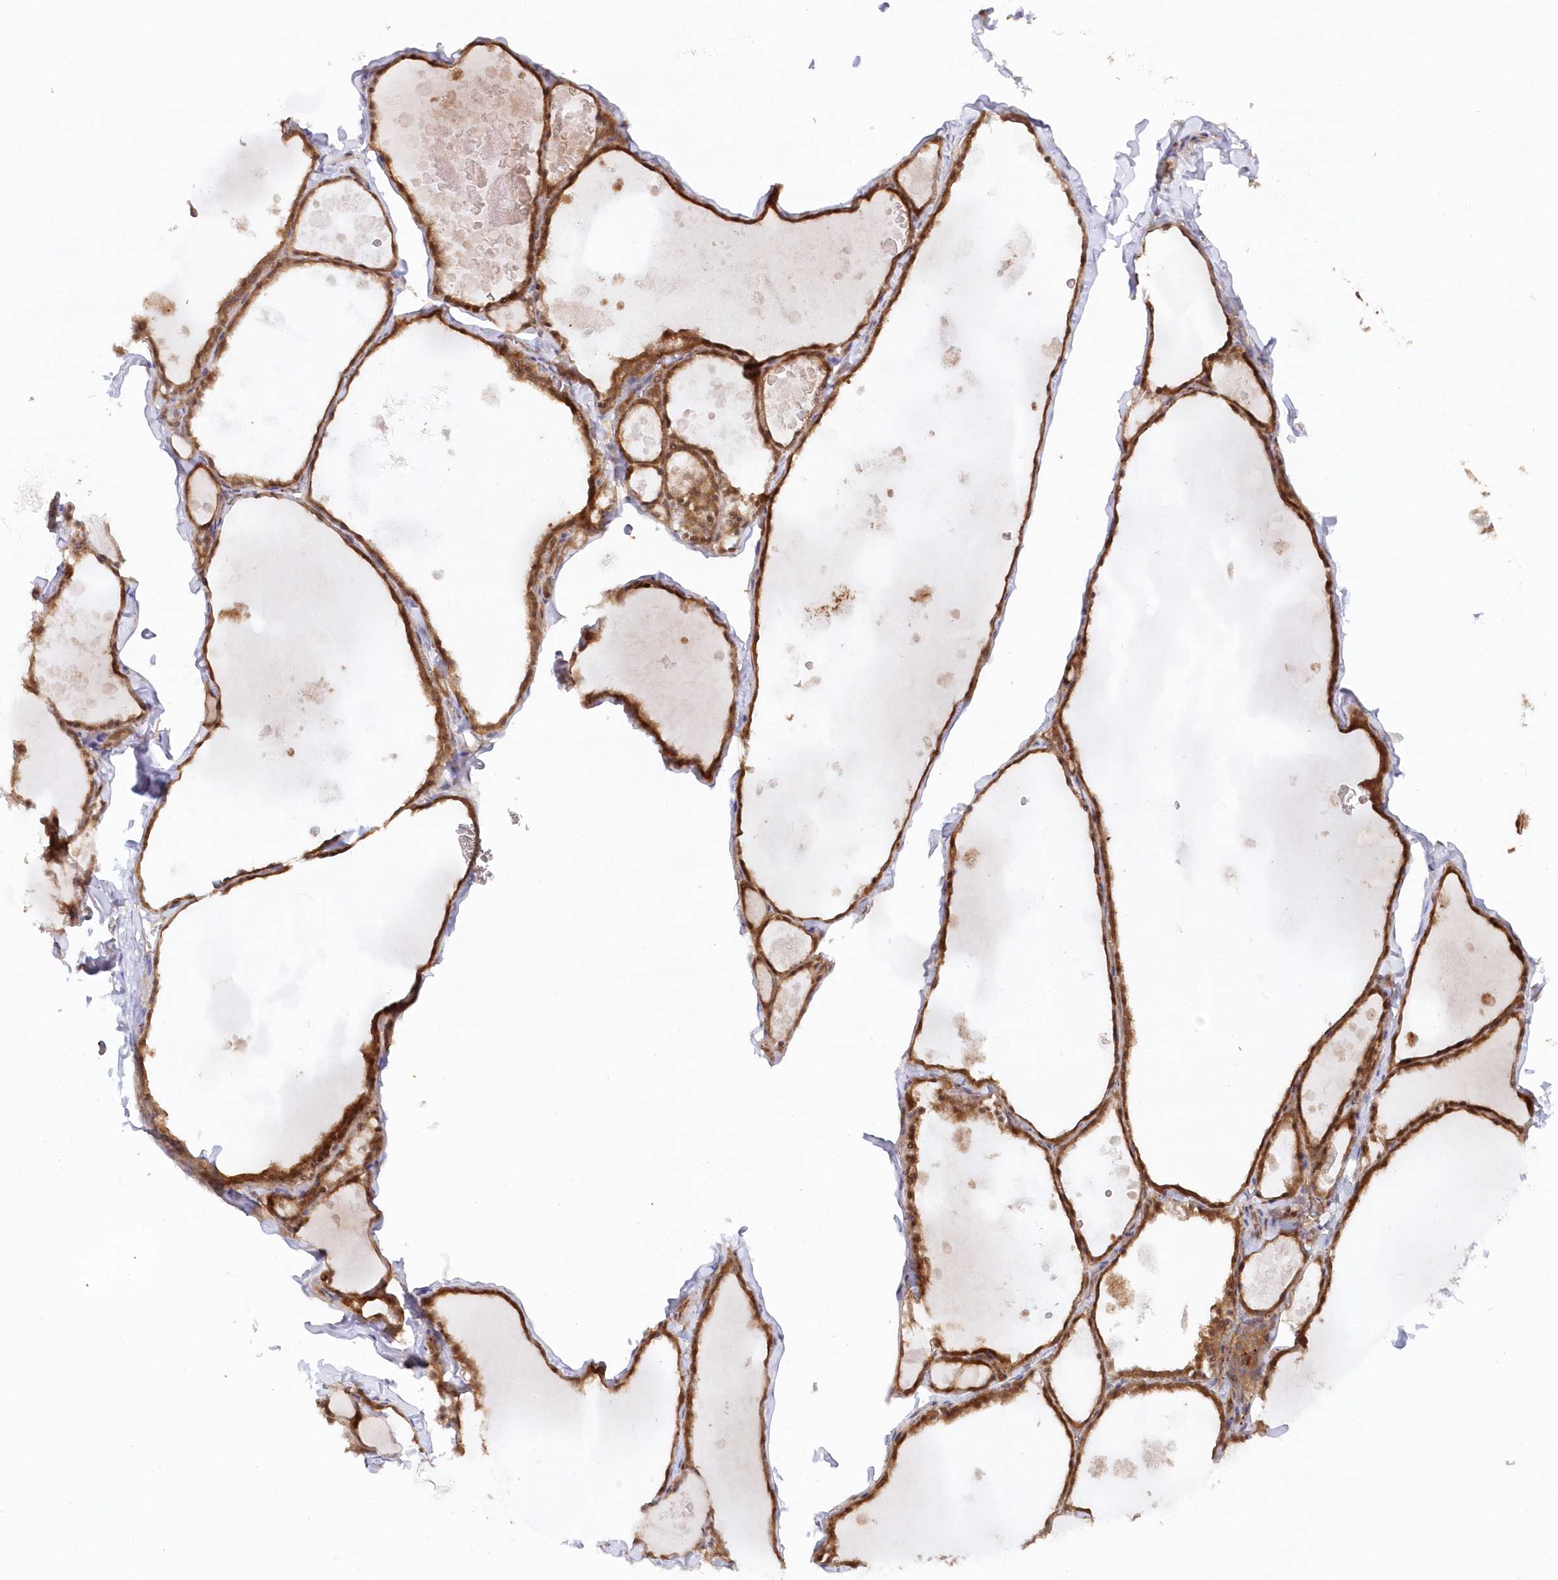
{"staining": {"intensity": "strong", "quantity": ">75%", "location": "cytoplasmic/membranous"}, "tissue": "thyroid gland", "cell_type": "Glandular cells", "image_type": "normal", "snomed": [{"axis": "morphology", "description": "Normal tissue, NOS"}, {"axis": "topography", "description": "Thyroid gland"}], "caption": "Protein staining reveals strong cytoplasmic/membranous expression in approximately >75% of glandular cells in benign thyroid gland. Nuclei are stained in blue.", "gene": "GBE1", "patient": {"sex": "male", "age": 56}}